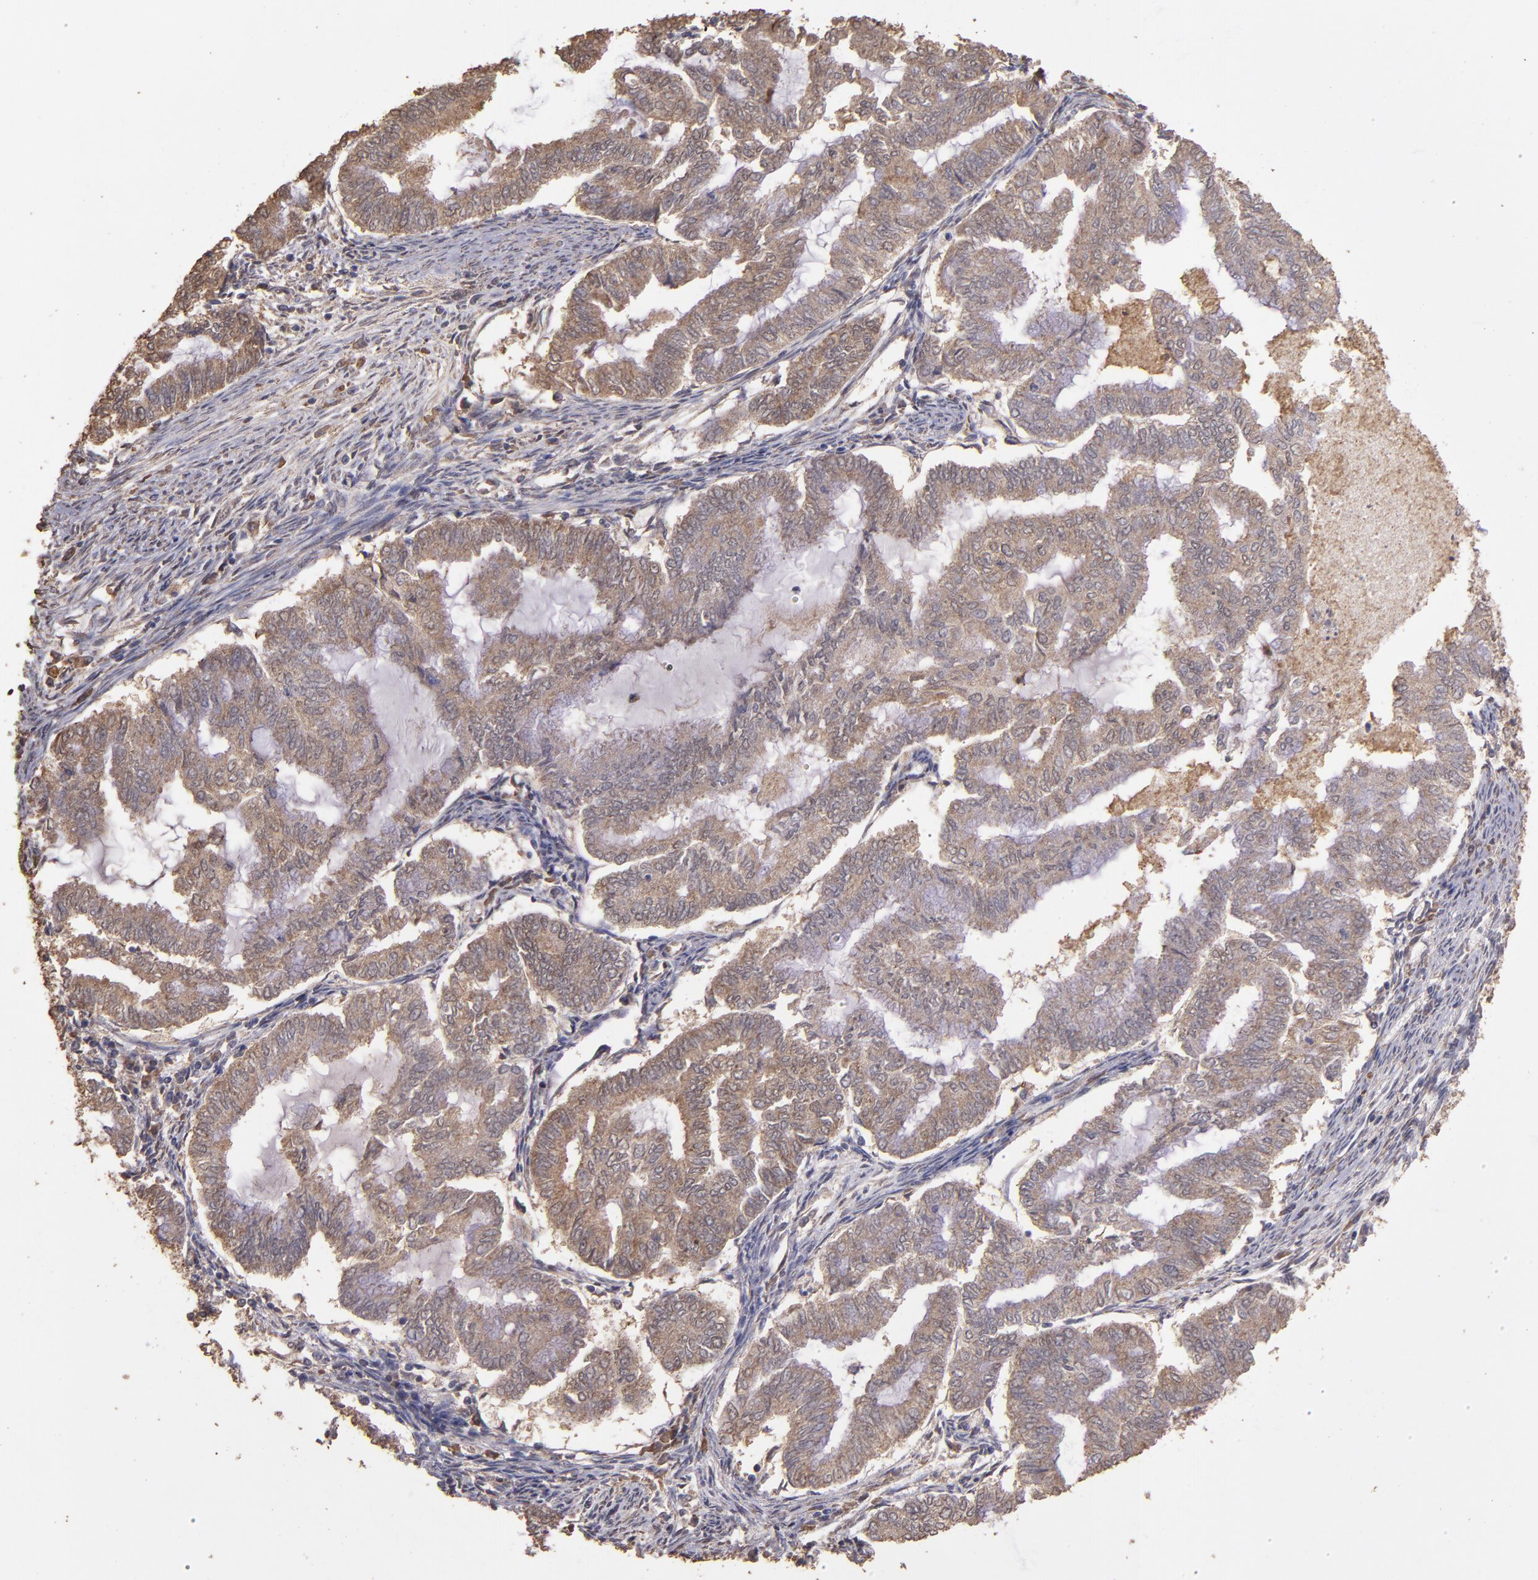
{"staining": {"intensity": "moderate", "quantity": ">75%", "location": "cytoplasmic/membranous"}, "tissue": "endometrial cancer", "cell_type": "Tumor cells", "image_type": "cancer", "snomed": [{"axis": "morphology", "description": "Adenocarcinoma, NOS"}, {"axis": "topography", "description": "Endometrium"}], "caption": "Moderate cytoplasmic/membranous expression is present in about >75% of tumor cells in endometrial cancer.", "gene": "HECTD1", "patient": {"sex": "female", "age": 79}}